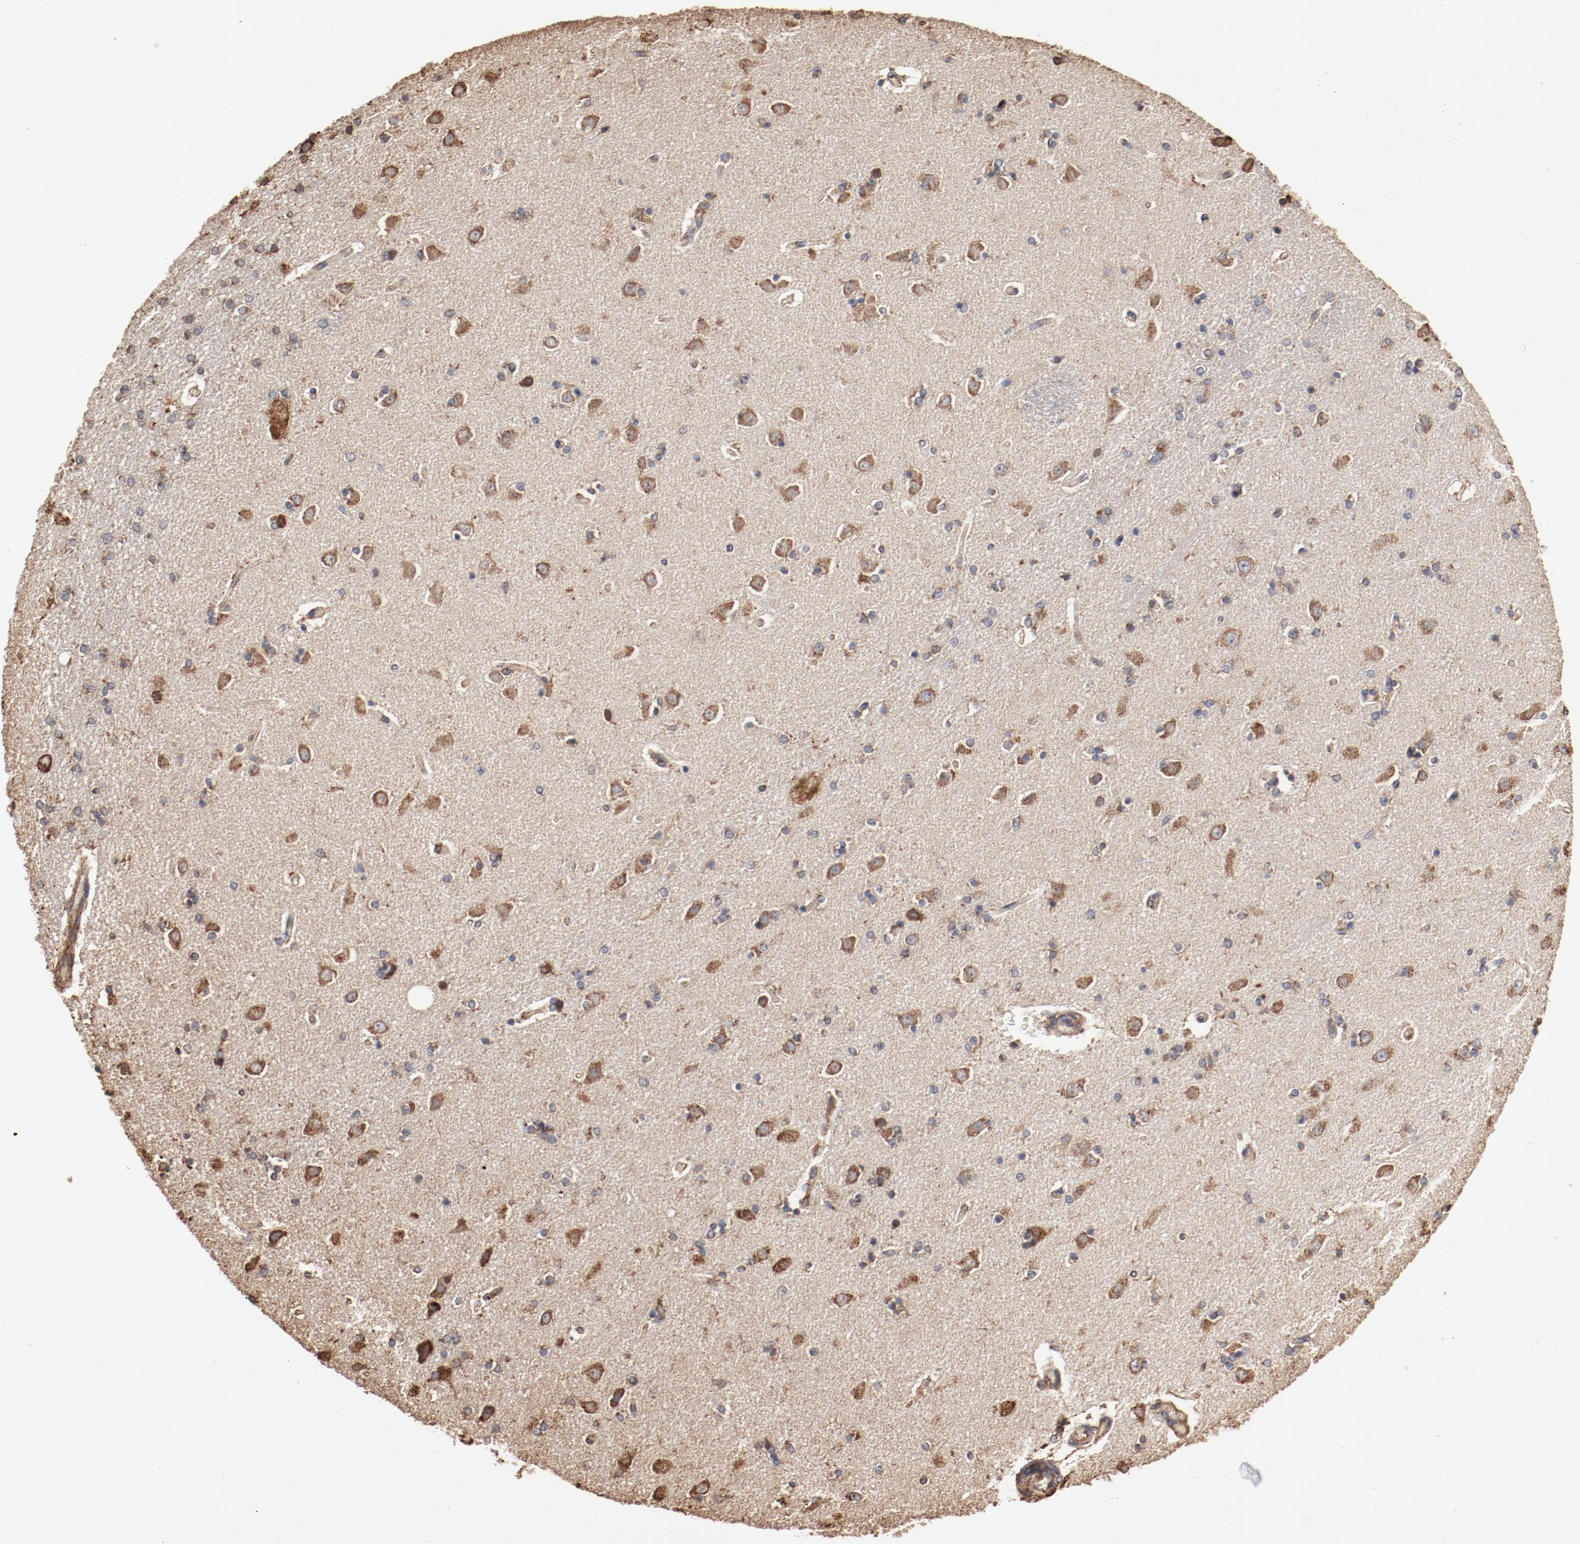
{"staining": {"intensity": "weak", "quantity": "25%-75%", "location": "cytoplasmic/membranous"}, "tissue": "caudate", "cell_type": "Glial cells", "image_type": "normal", "snomed": [{"axis": "morphology", "description": "Normal tissue, NOS"}, {"axis": "topography", "description": "Lateral ventricle wall"}], "caption": "Immunohistochemistry micrograph of normal caudate: human caudate stained using immunohistochemistry (IHC) displays low levels of weak protein expression localized specifically in the cytoplasmic/membranous of glial cells, appearing as a cytoplasmic/membranous brown color.", "gene": "PDIA3", "patient": {"sex": "female", "age": 54}}